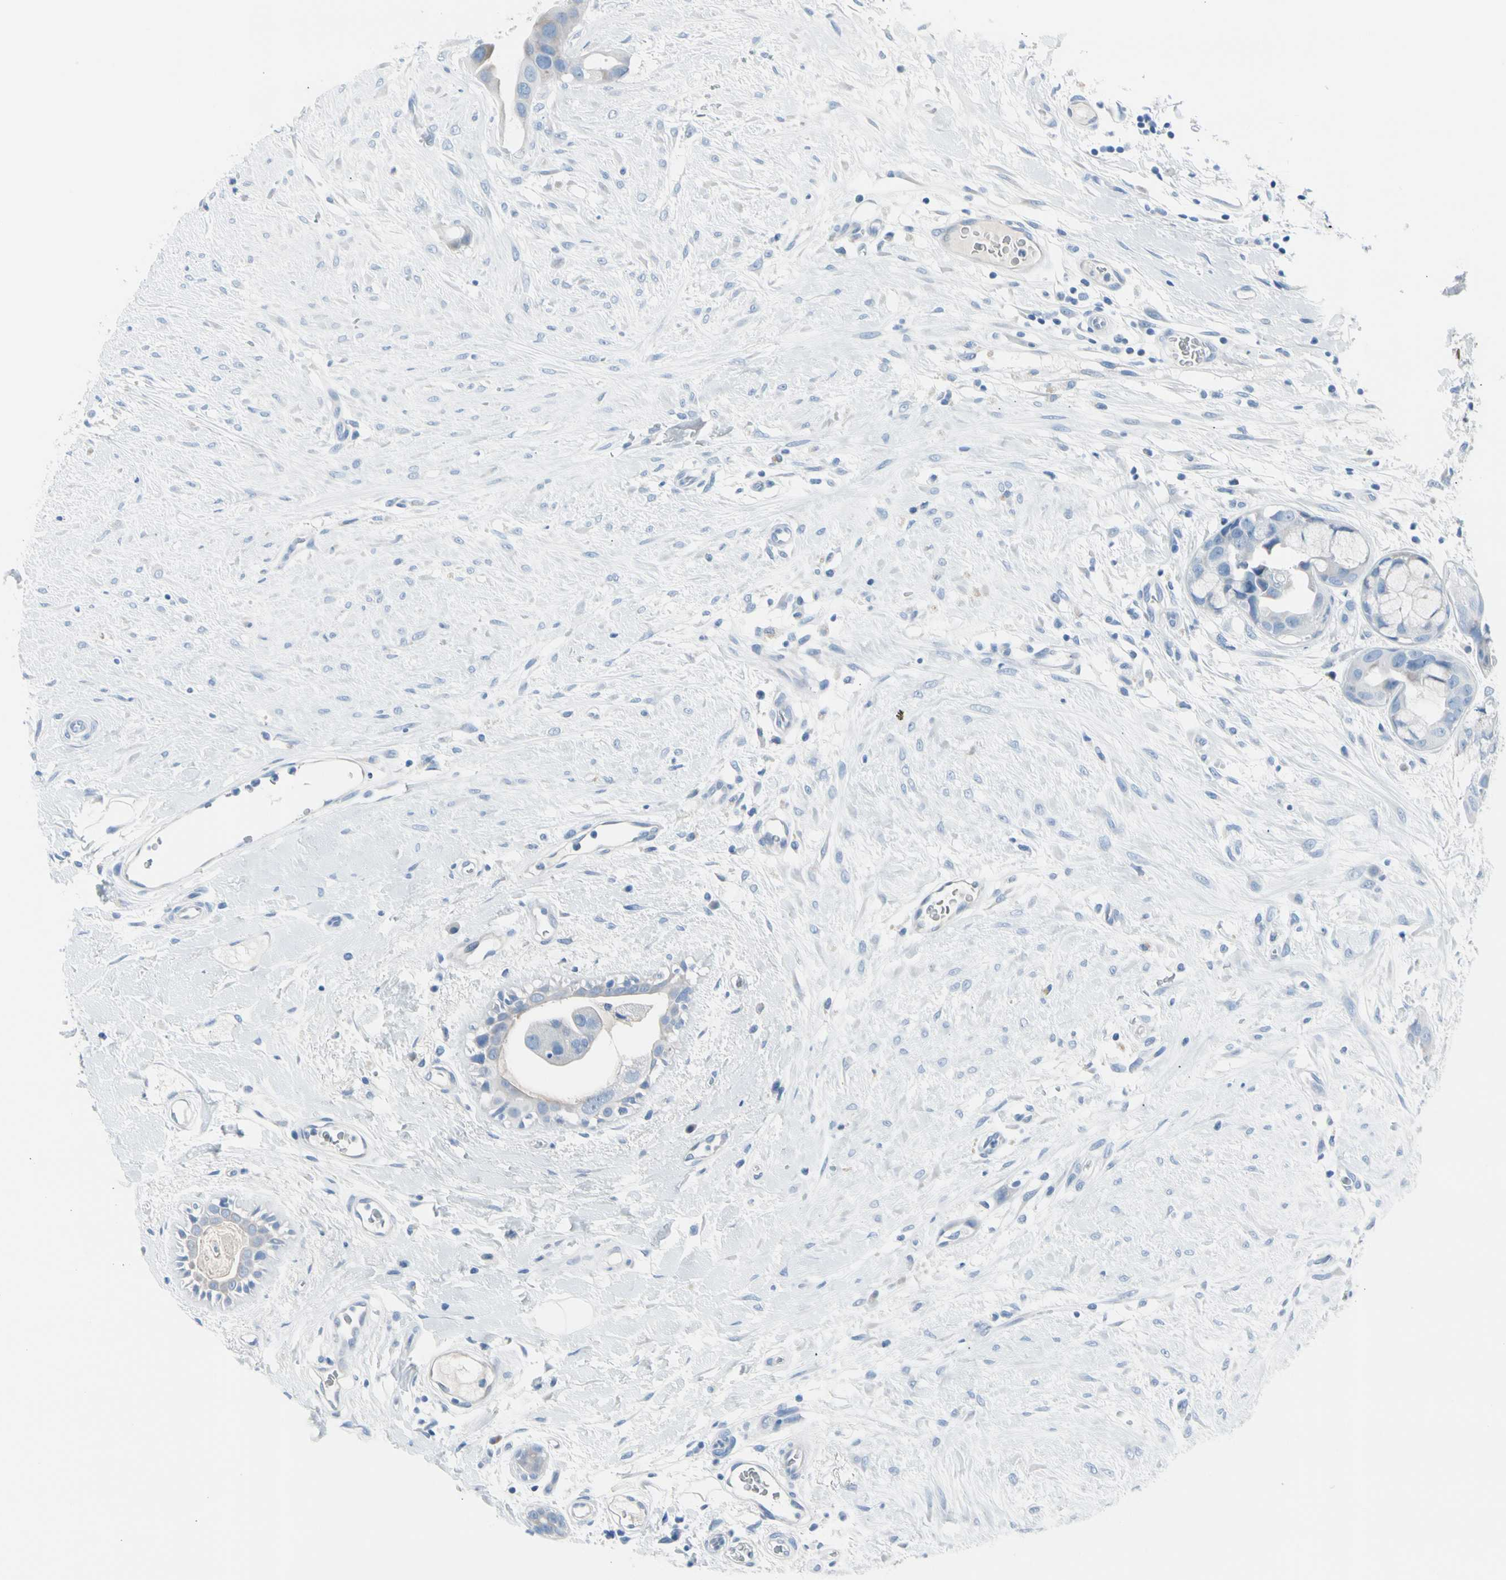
{"staining": {"intensity": "negative", "quantity": "none", "location": "none"}, "tissue": "breast cancer", "cell_type": "Tumor cells", "image_type": "cancer", "snomed": [{"axis": "morphology", "description": "Duct carcinoma"}, {"axis": "topography", "description": "Breast"}], "caption": "This micrograph is of breast cancer stained with IHC to label a protein in brown with the nuclei are counter-stained blue. There is no expression in tumor cells.", "gene": "TPO", "patient": {"sex": "female", "age": 40}}